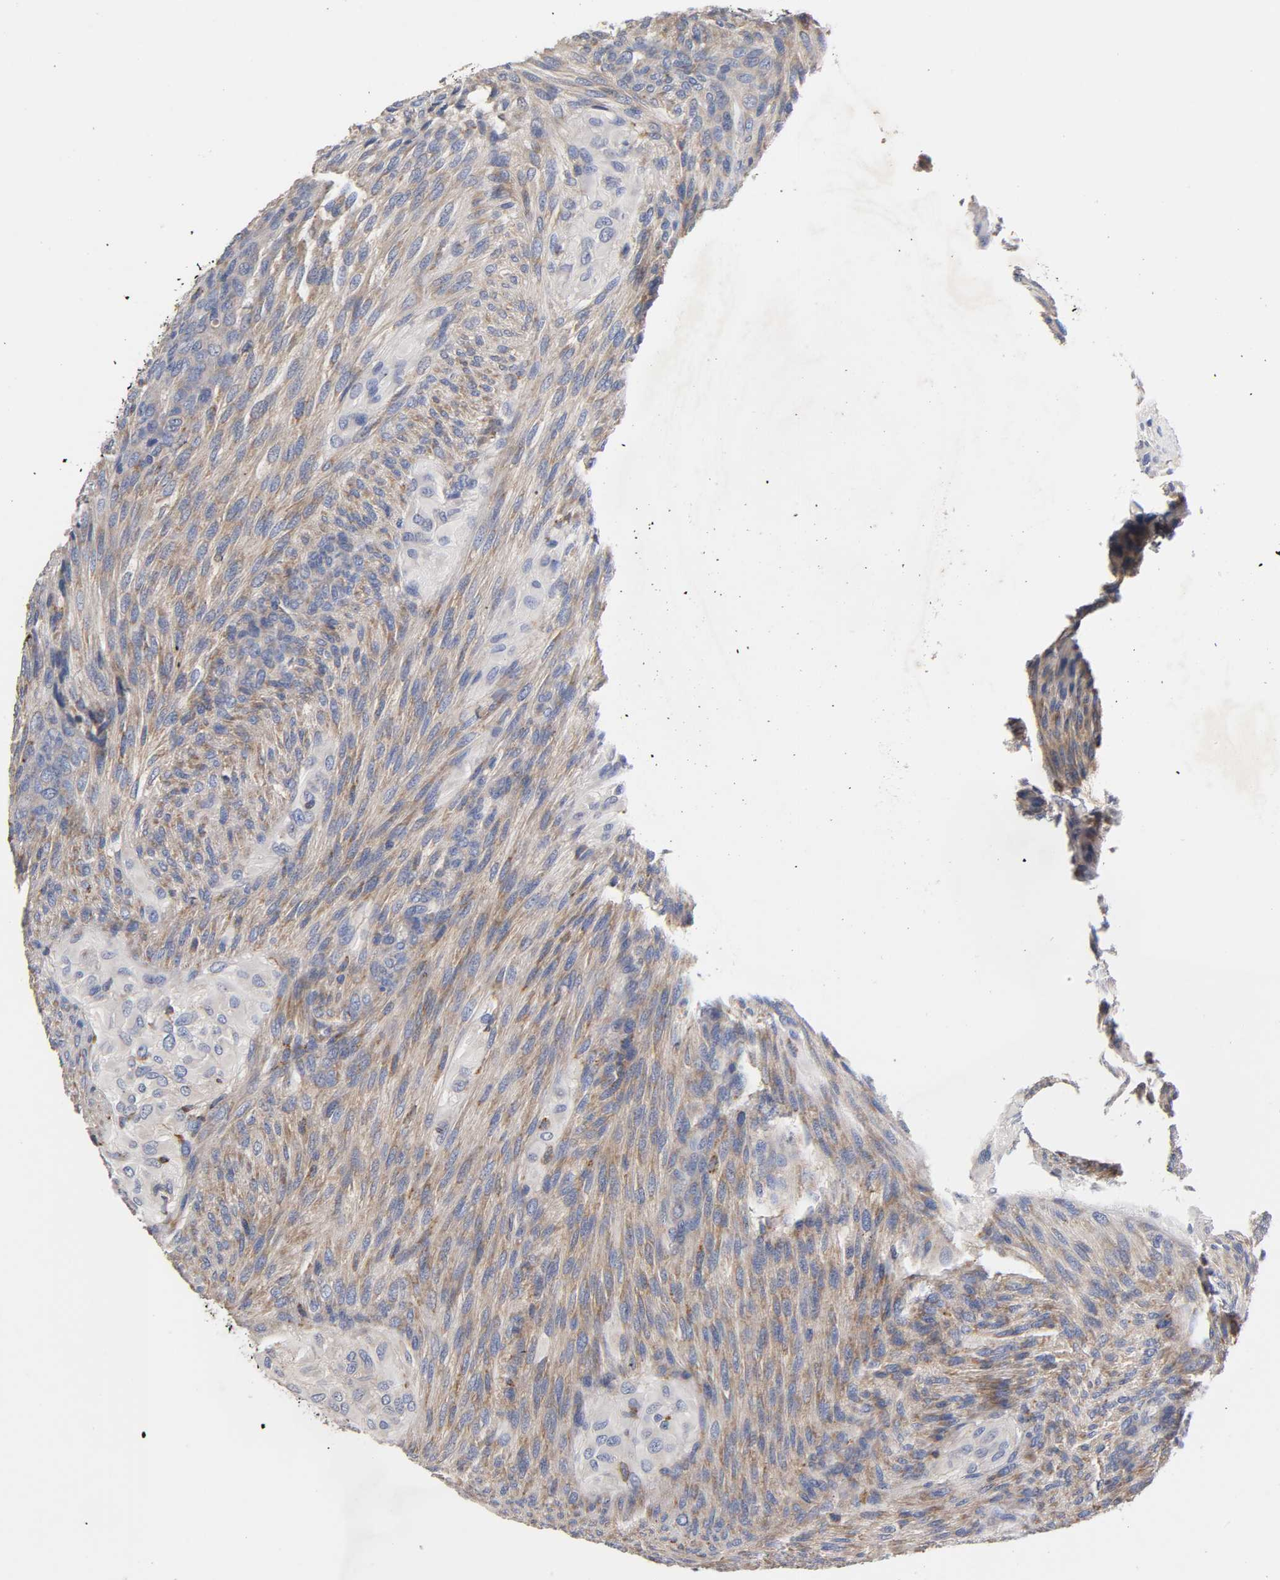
{"staining": {"intensity": "weak", "quantity": "25%-75%", "location": "cytoplasmic/membranous"}, "tissue": "glioma", "cell_type": "Tumor cells", "image_type": "cancer", "snomed": [{"axis": "morphology", "description": "Glioma, malignant, High grade"}, {"axis": "topography", "description": "Cerebral cortex"}], "caption": "A photomicrograph showing weak cytoplasmic/membranous positivity in approximately 25%-75% of tumor cells in glioma, as visualized by brown immunohistochemical staining.", "gene": "SEMA5A", "patient": {"sex": "female", "age": 55}}